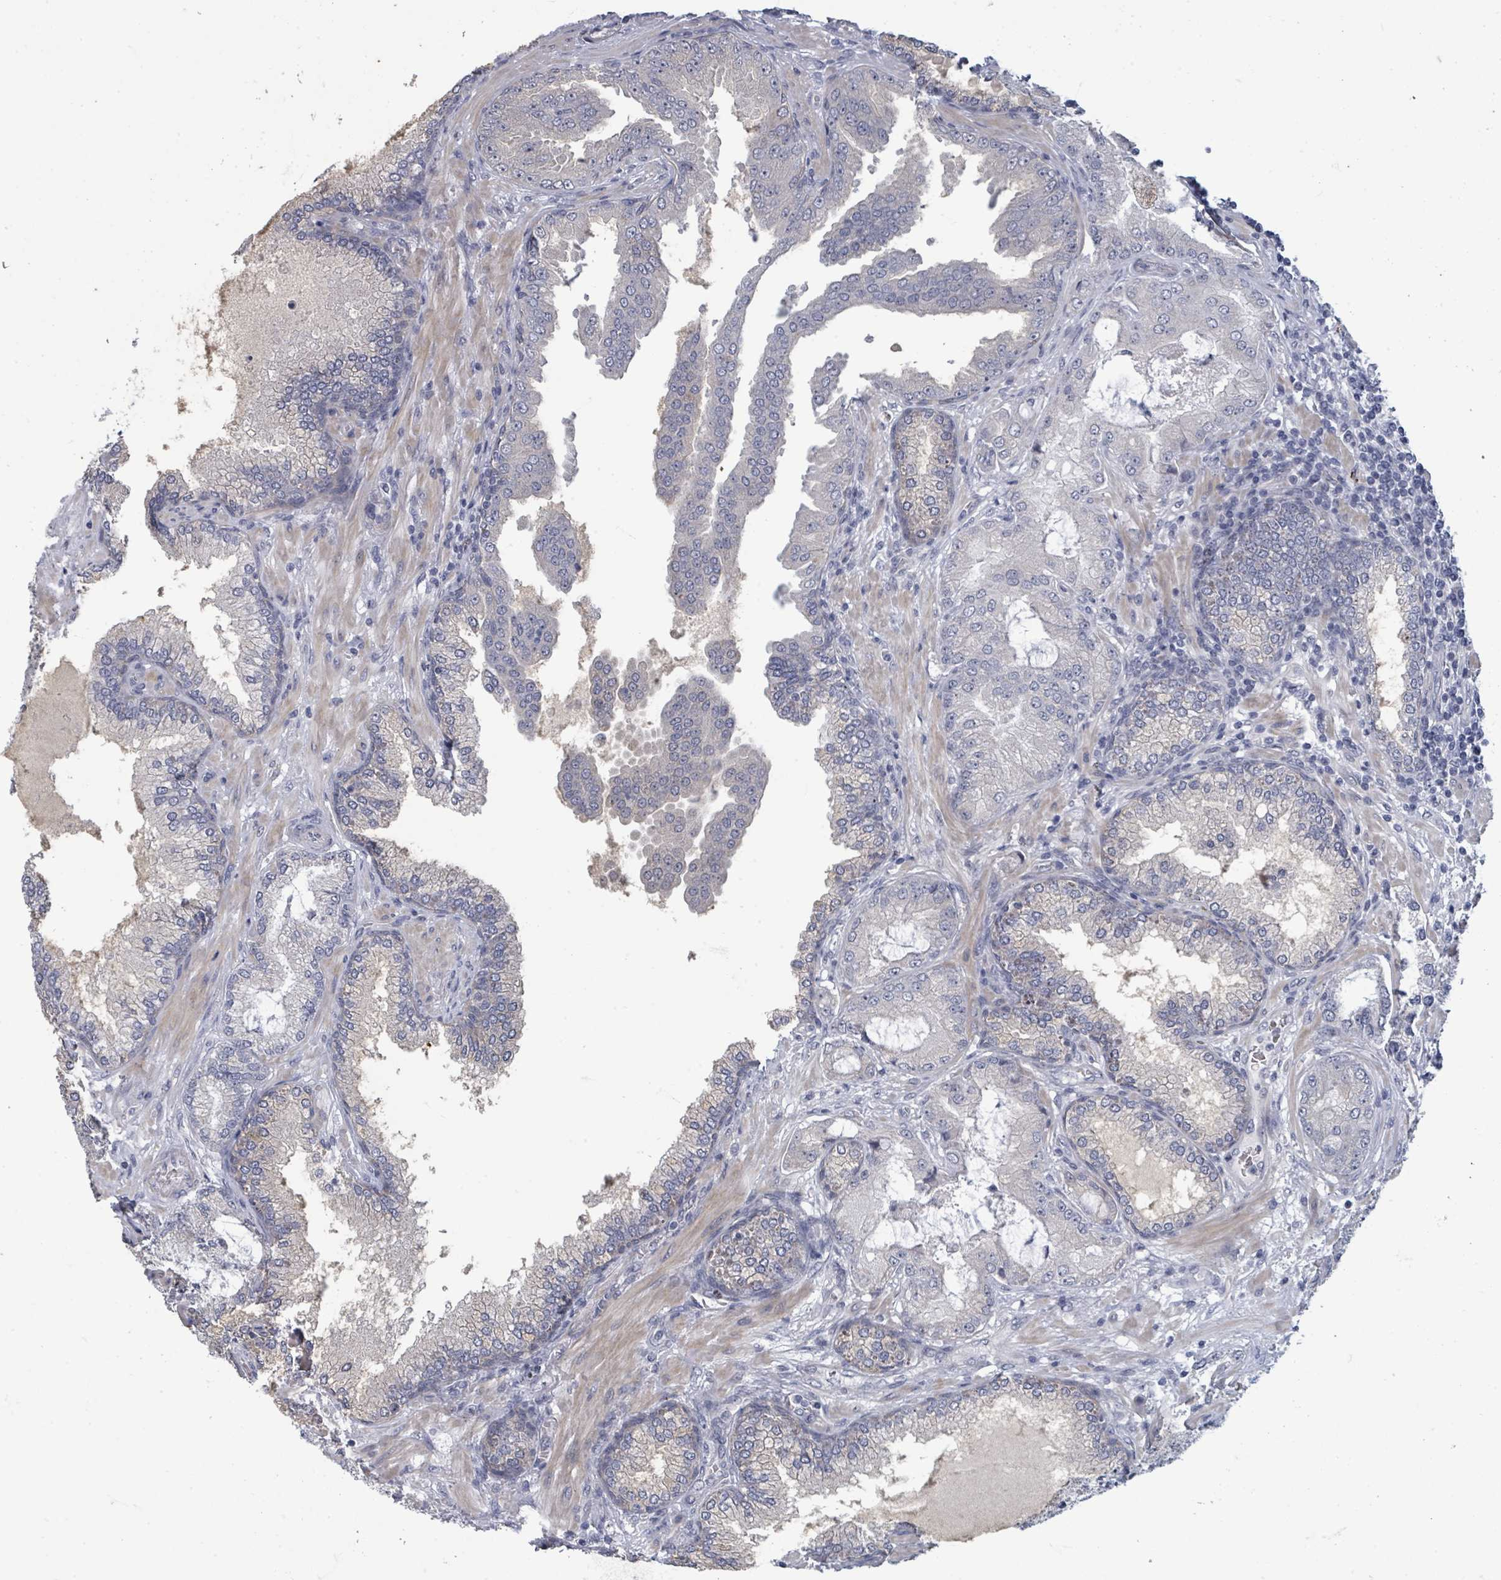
{"staining": {"intensity": "negative", "quantity": "none", "location": "none"}, "tissue": "prostate cancer", "cell_type": "Tumor cells", "image_type": "cancer", "snomed": [{"axis": "morphology", "description": "Adenocarcinoma, High grade"}, {"axis": "topography", "description": "Prostate"}], "caption": "Tumor cells show no significant protein positivity in prostate high-grade adenocarcinoma.", "gene": "ASB12", "patient": {"sex": "male", "age": 68}}